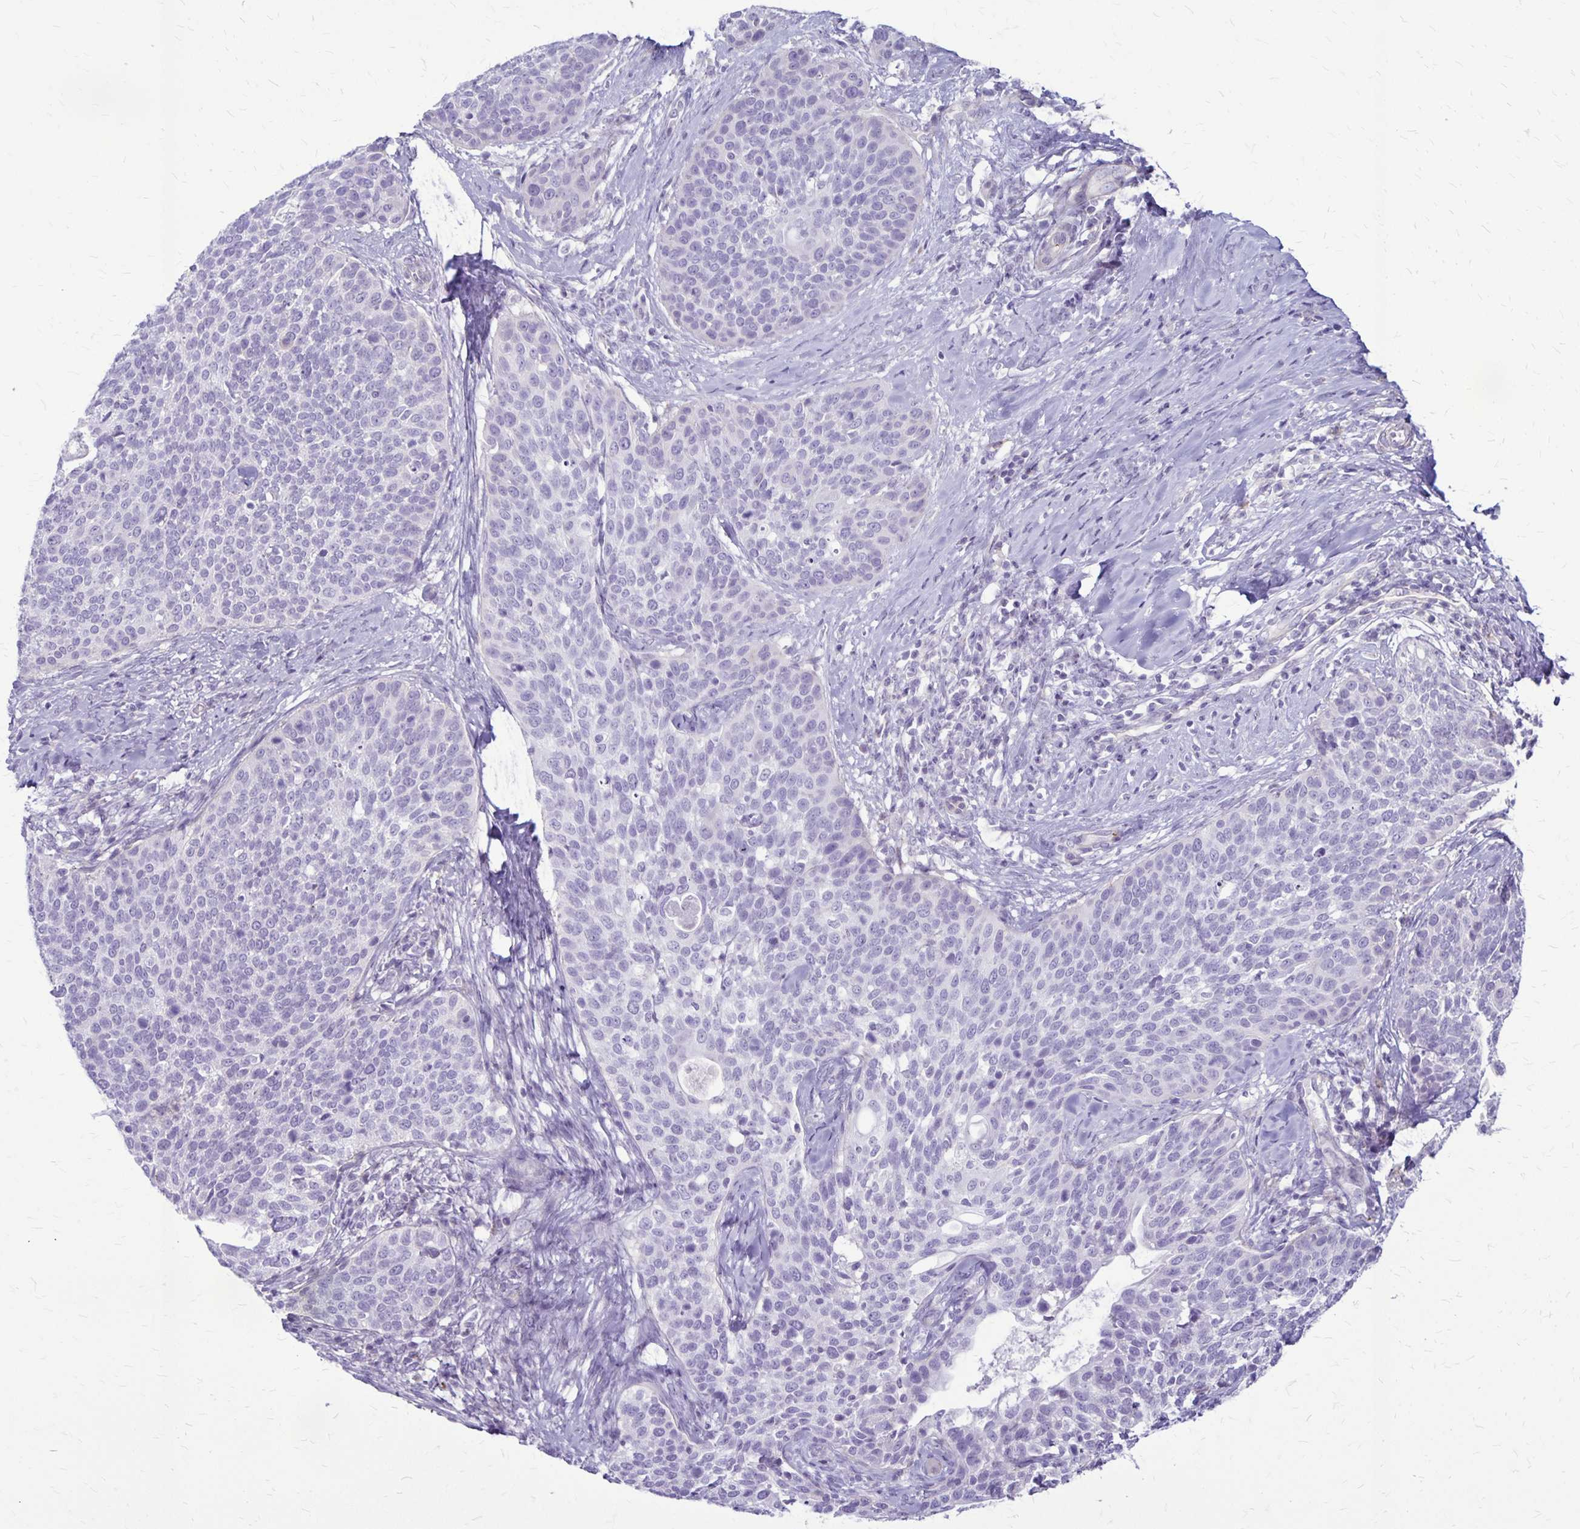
{"staining": {"intensity": "negative", "quantity": "none", "location": "none"}, "tissue": "cervical cancer", "cell_type": "Tumor cells", "image_type": "cancer", "snomed": [{"axis": "morphology", "description": "Squamous cell carcinoma, NOS"}, {"axis": "topography", "description": "Cervix"}], "caption": "Immunohistochemical staining of squamous cell carcinoma (cervical) shows no significant expression in tumor cells.", "gene": "GP9", "patient": {"sex": "female", "age": 69}}